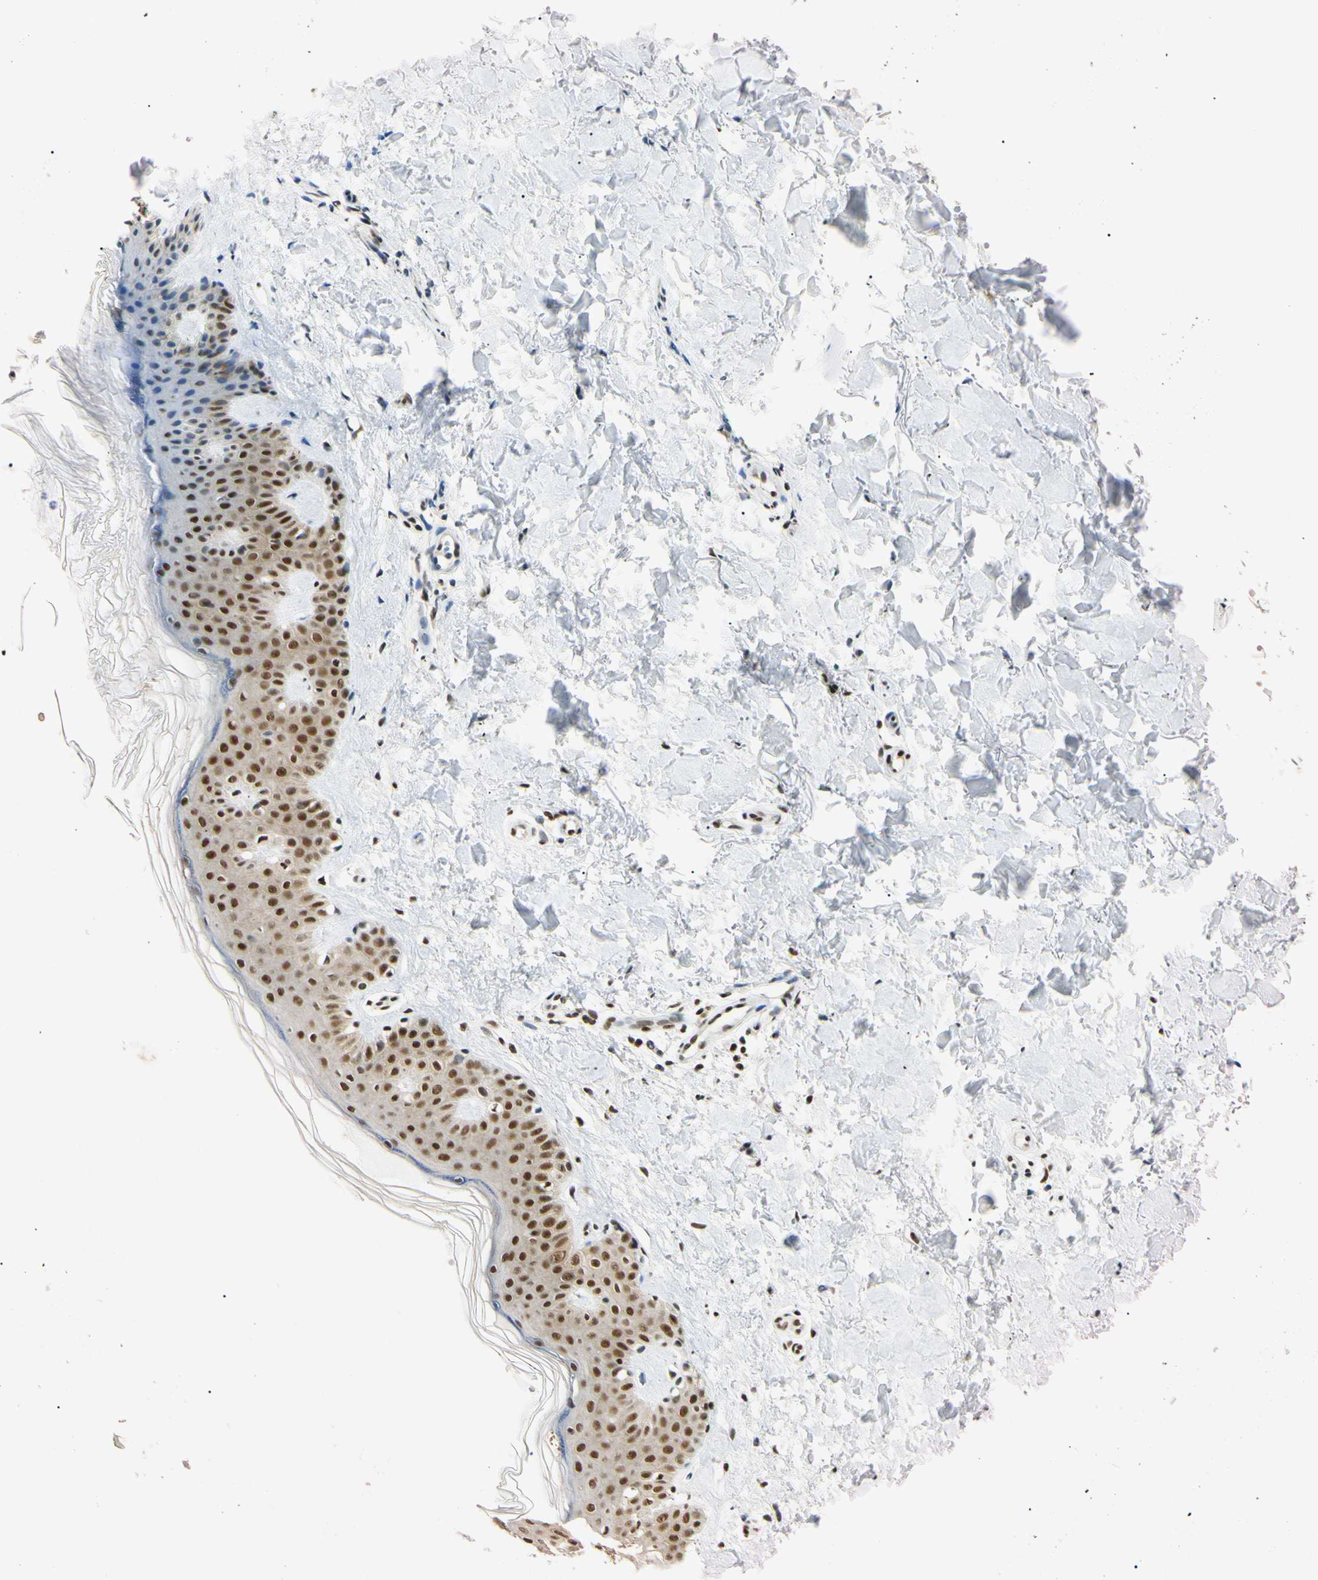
{"staining": {"intensity": "moderate", "quantity": ">75%", "location": "nuclear"}, "tissue": "skin", "cell_type": "Fibroblasts", "image_type": "normal", "snomed": [{"axis": "morphology", "description": "Normal tissue, NOS"}, {"axis": "topography", "description": "Skin"}], "caption": "A medium amount of moderate nuclear positivity is present in about >75% of fibroblasts in benign skin. The protein of interest is shown in brown color, while the nuclei are stained blue.", "gene": "ZNF134", "patient": {"sex": "male", "age": 67}}